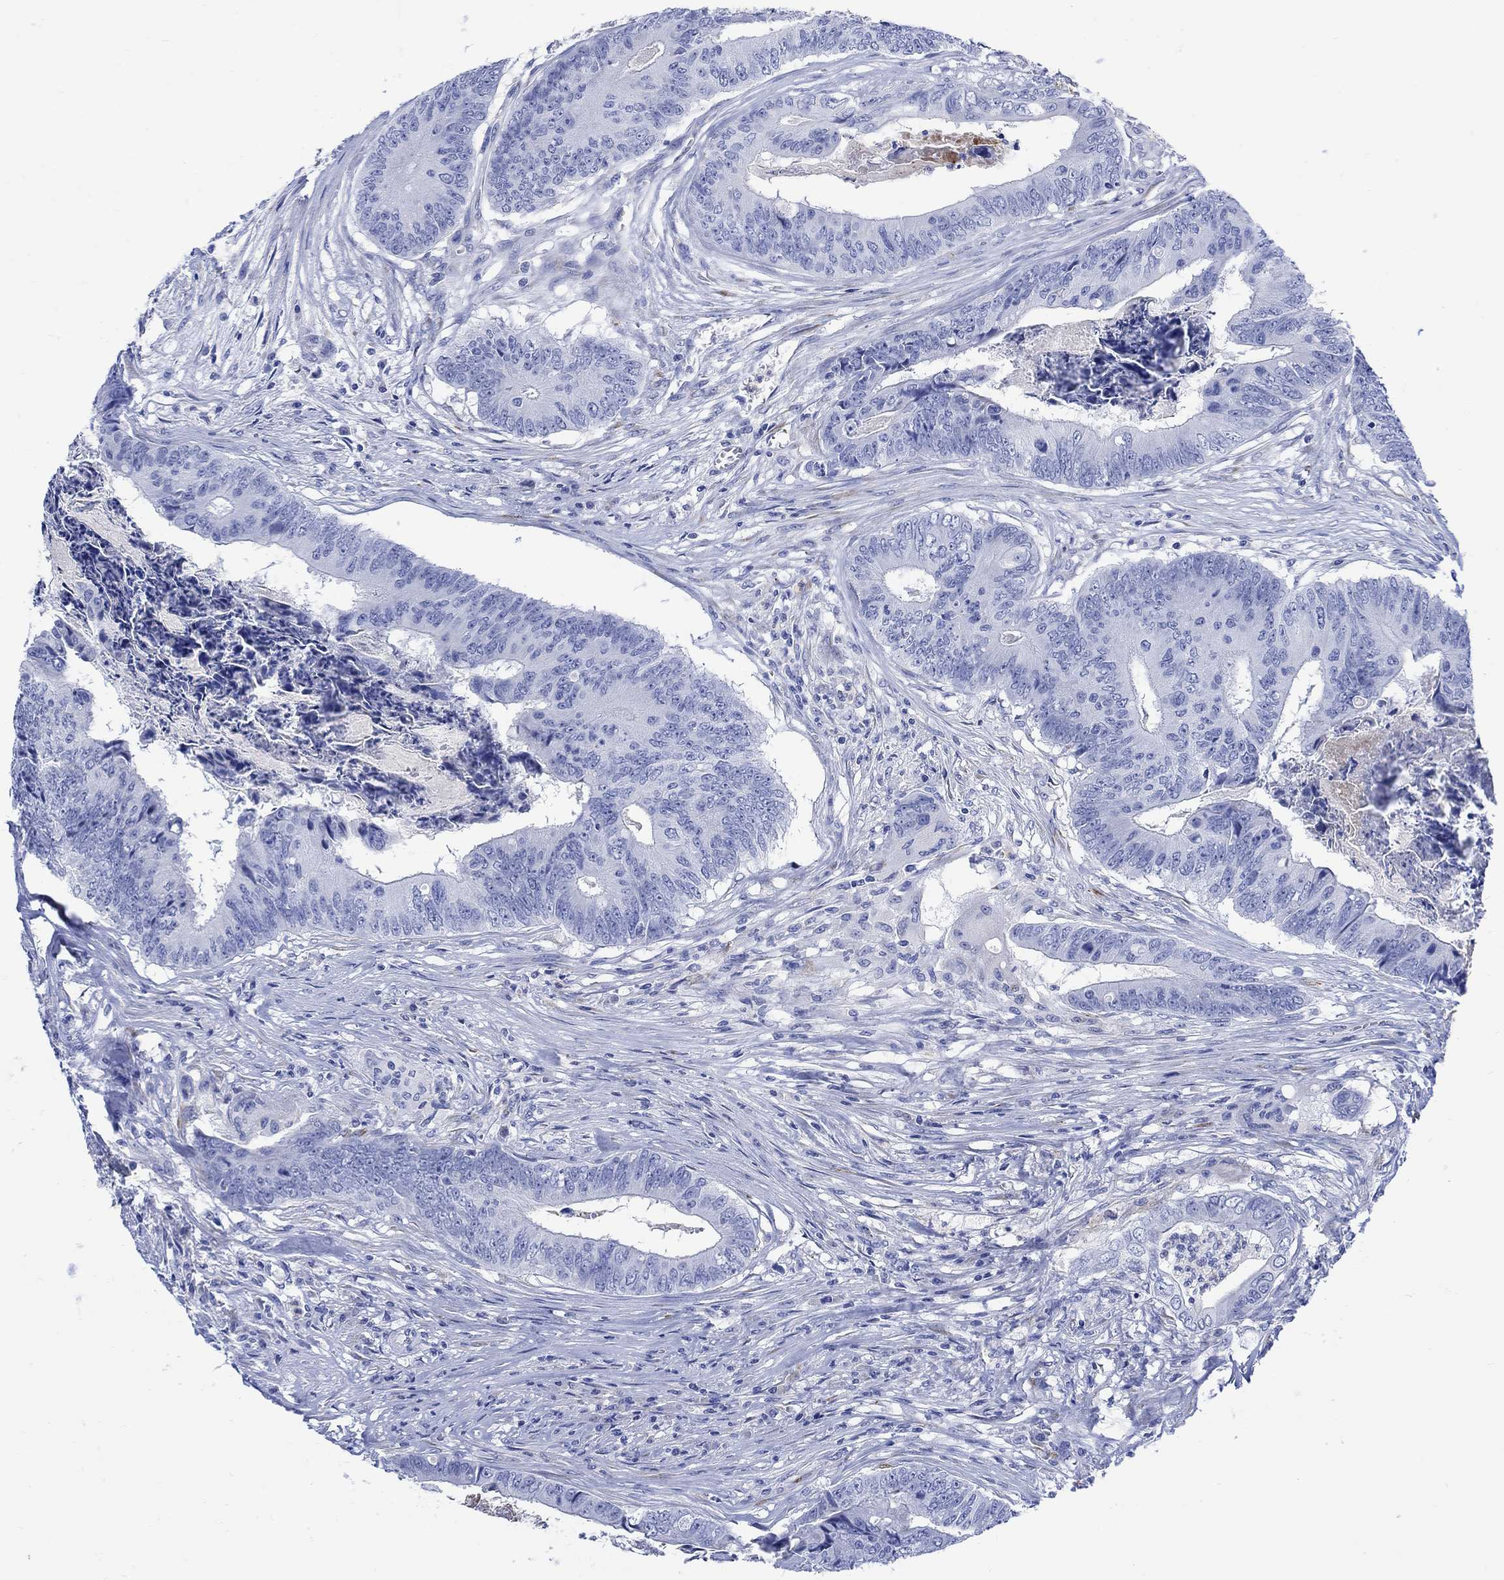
{"staining": {"intensity": "negative", "quantity": "none", "location": "none"}, "tissue": "colorectal cancer", "cell_type": "Tumor cells", "image_type": "cancer", "snomed": [{"axis": "morphology", "description": "Adenocarcinoma, NOS"}, {"axis": "topography", "description": "Colon"}], "caption": "Immunohistochemistry (IHC) image of neoplastic tissue: colorectal adenocarcinoma stained with DAB reveals no significant protein positivity in tumor cells. (IHC, brightfield microscopy, high magnification).", "gene": "MYL1", "patient": {"sex": "male", "age": 84}}